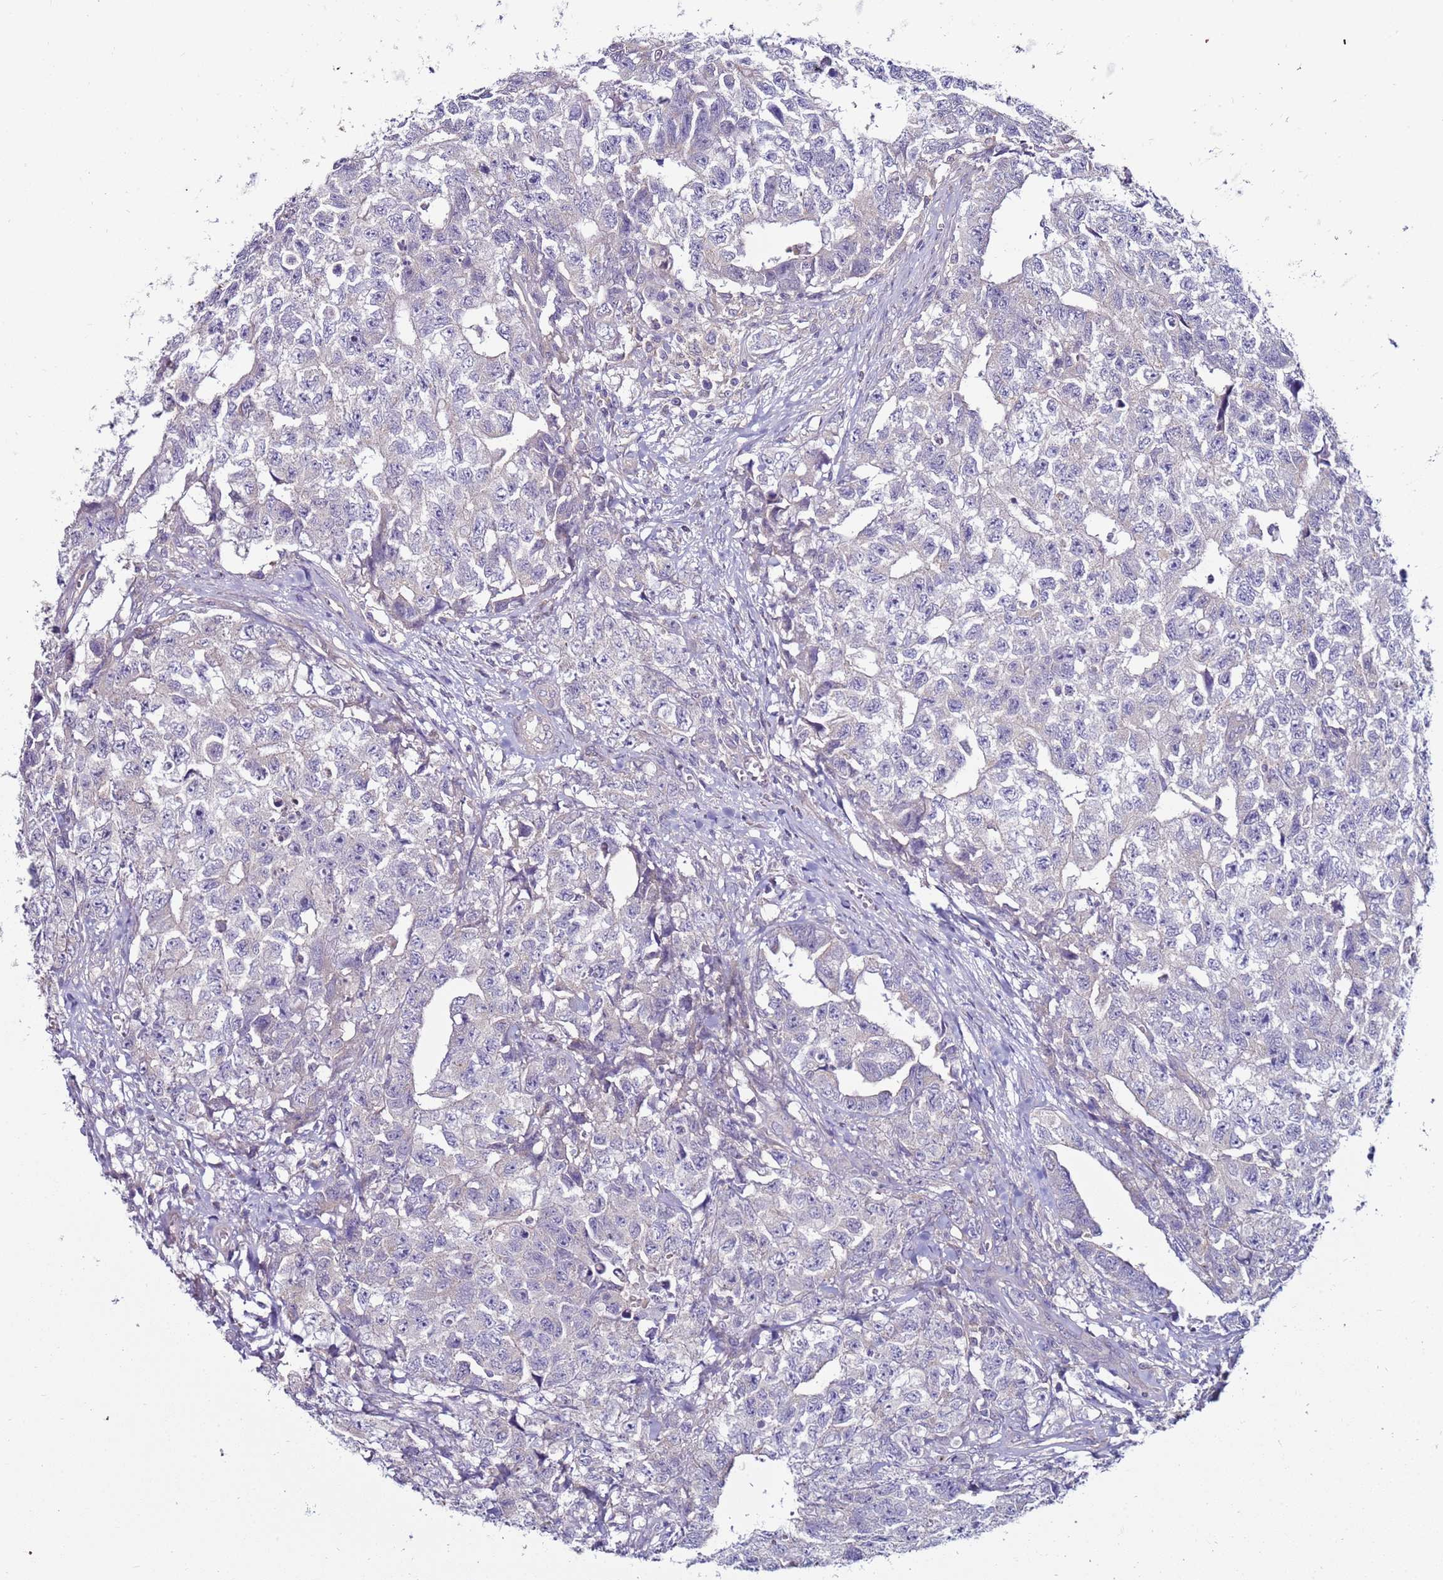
{"staining": {"intensity": "negative", "quantity": "none", "location": "none"}, "tissue": "testis cancer", "cell_type": "Tumor cells", "image_type": "cancer", "snomed": [{"axis": "morphology", "description": "Carcinoma, Embryonal, NOS"}, {"axis": "topography", "description": "Testis"}], "caption": "DAB (3,3'-diaminobenzidine) immunohistochemical staining of testis cancer displays no significant staining in tumor cells. The staining was performed using DAB (3,3'-diaminobenzidine) to visualize the protein expression in brown, while the nuclei were stained in blue with hematoxylin (Magnification: 20x).", "gene": "GPN3", "patient": {"sex": "male", "age": 31}}